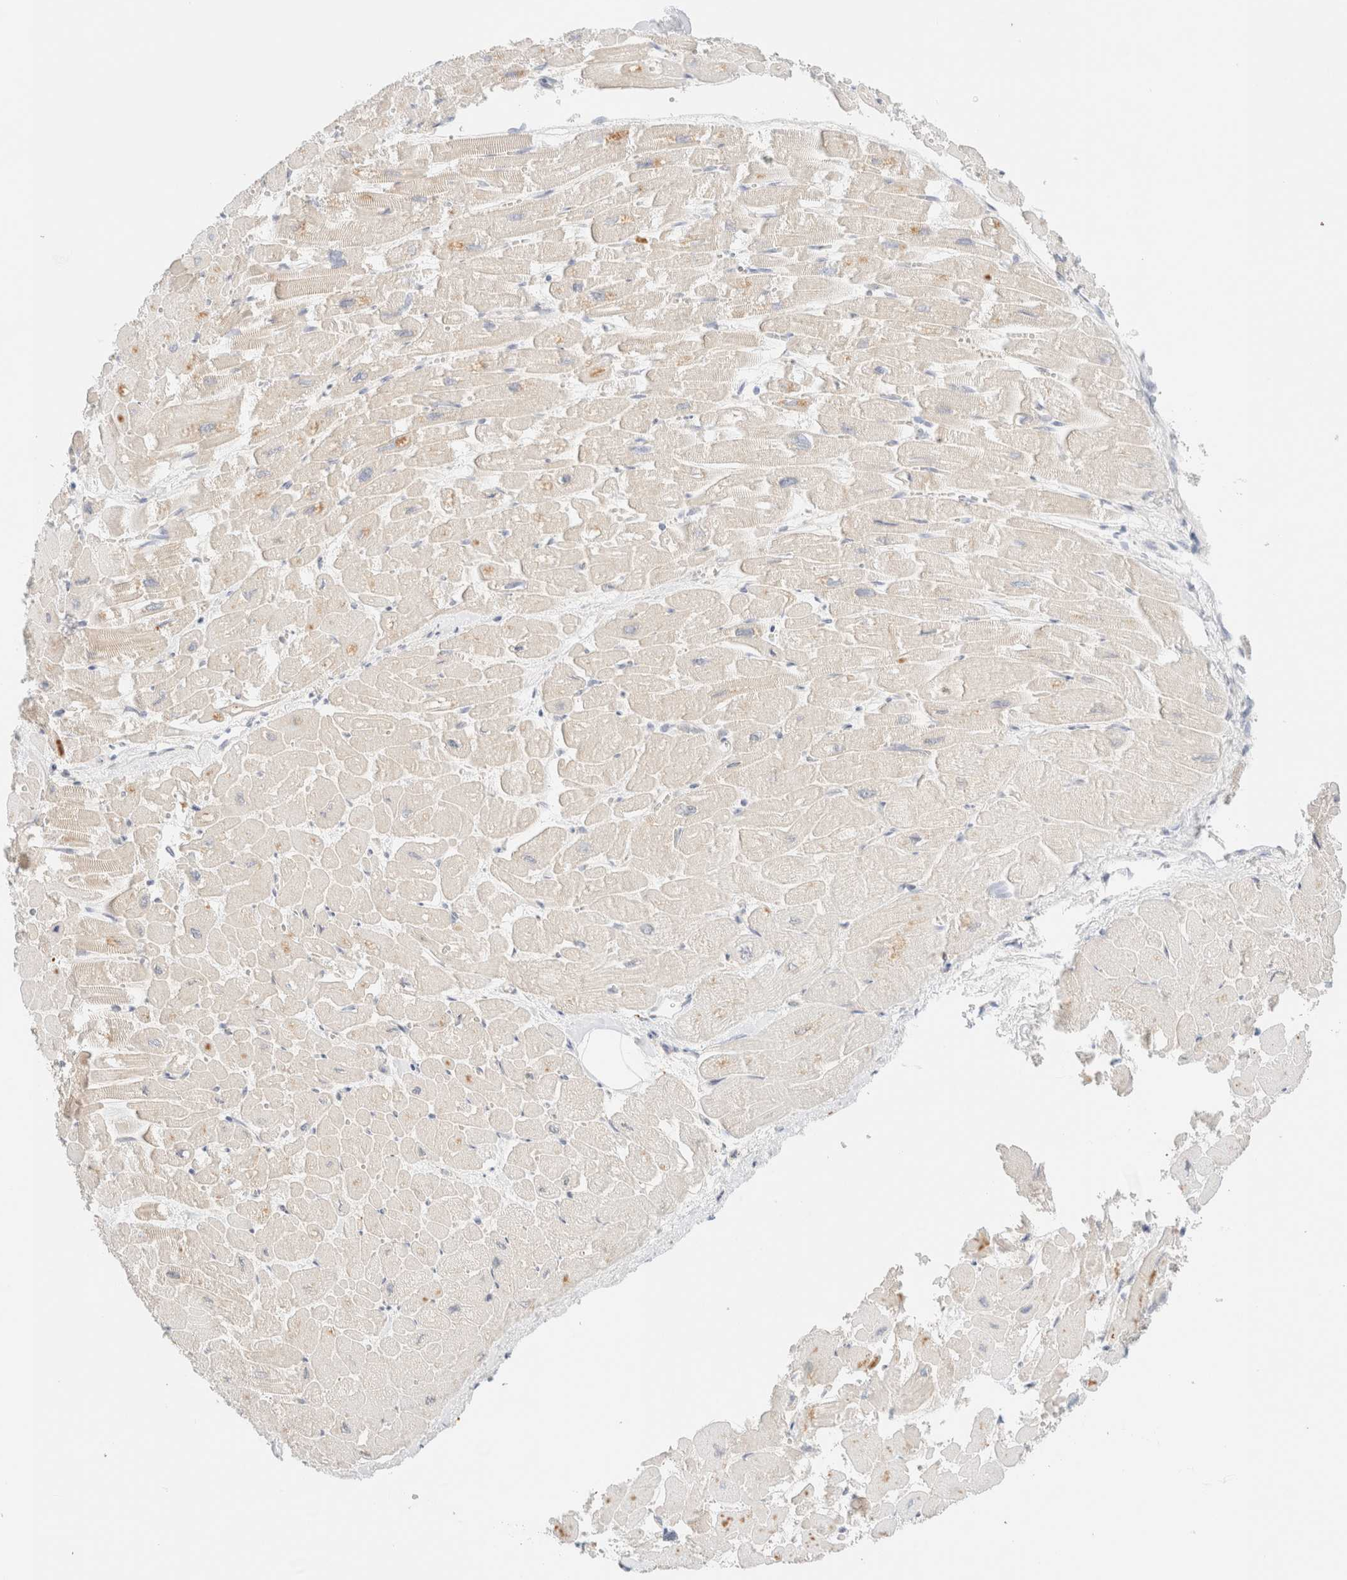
{"staining": {"intensity": "moderate", "quantity": "25%-75%", "location": "cytoplasmic/membranous"}, "tissue": "heart muscle", "cell_type": "Cardiomyocytes", "image_type": "normal", "snomed": [{"axis": "morphology", "description": "Normal tissue, NOS"}, {"axis": "topography", "description": "Heart"}], "caption": "Immunohistochemical staining of benign heart muscle exhibits medium levels of moderate cytoplasmic/membranous expression in about 25%-75% of cardiomyocytes.", "gene": "SGSM2", "patient": {"sex": "male", "age": 54}}